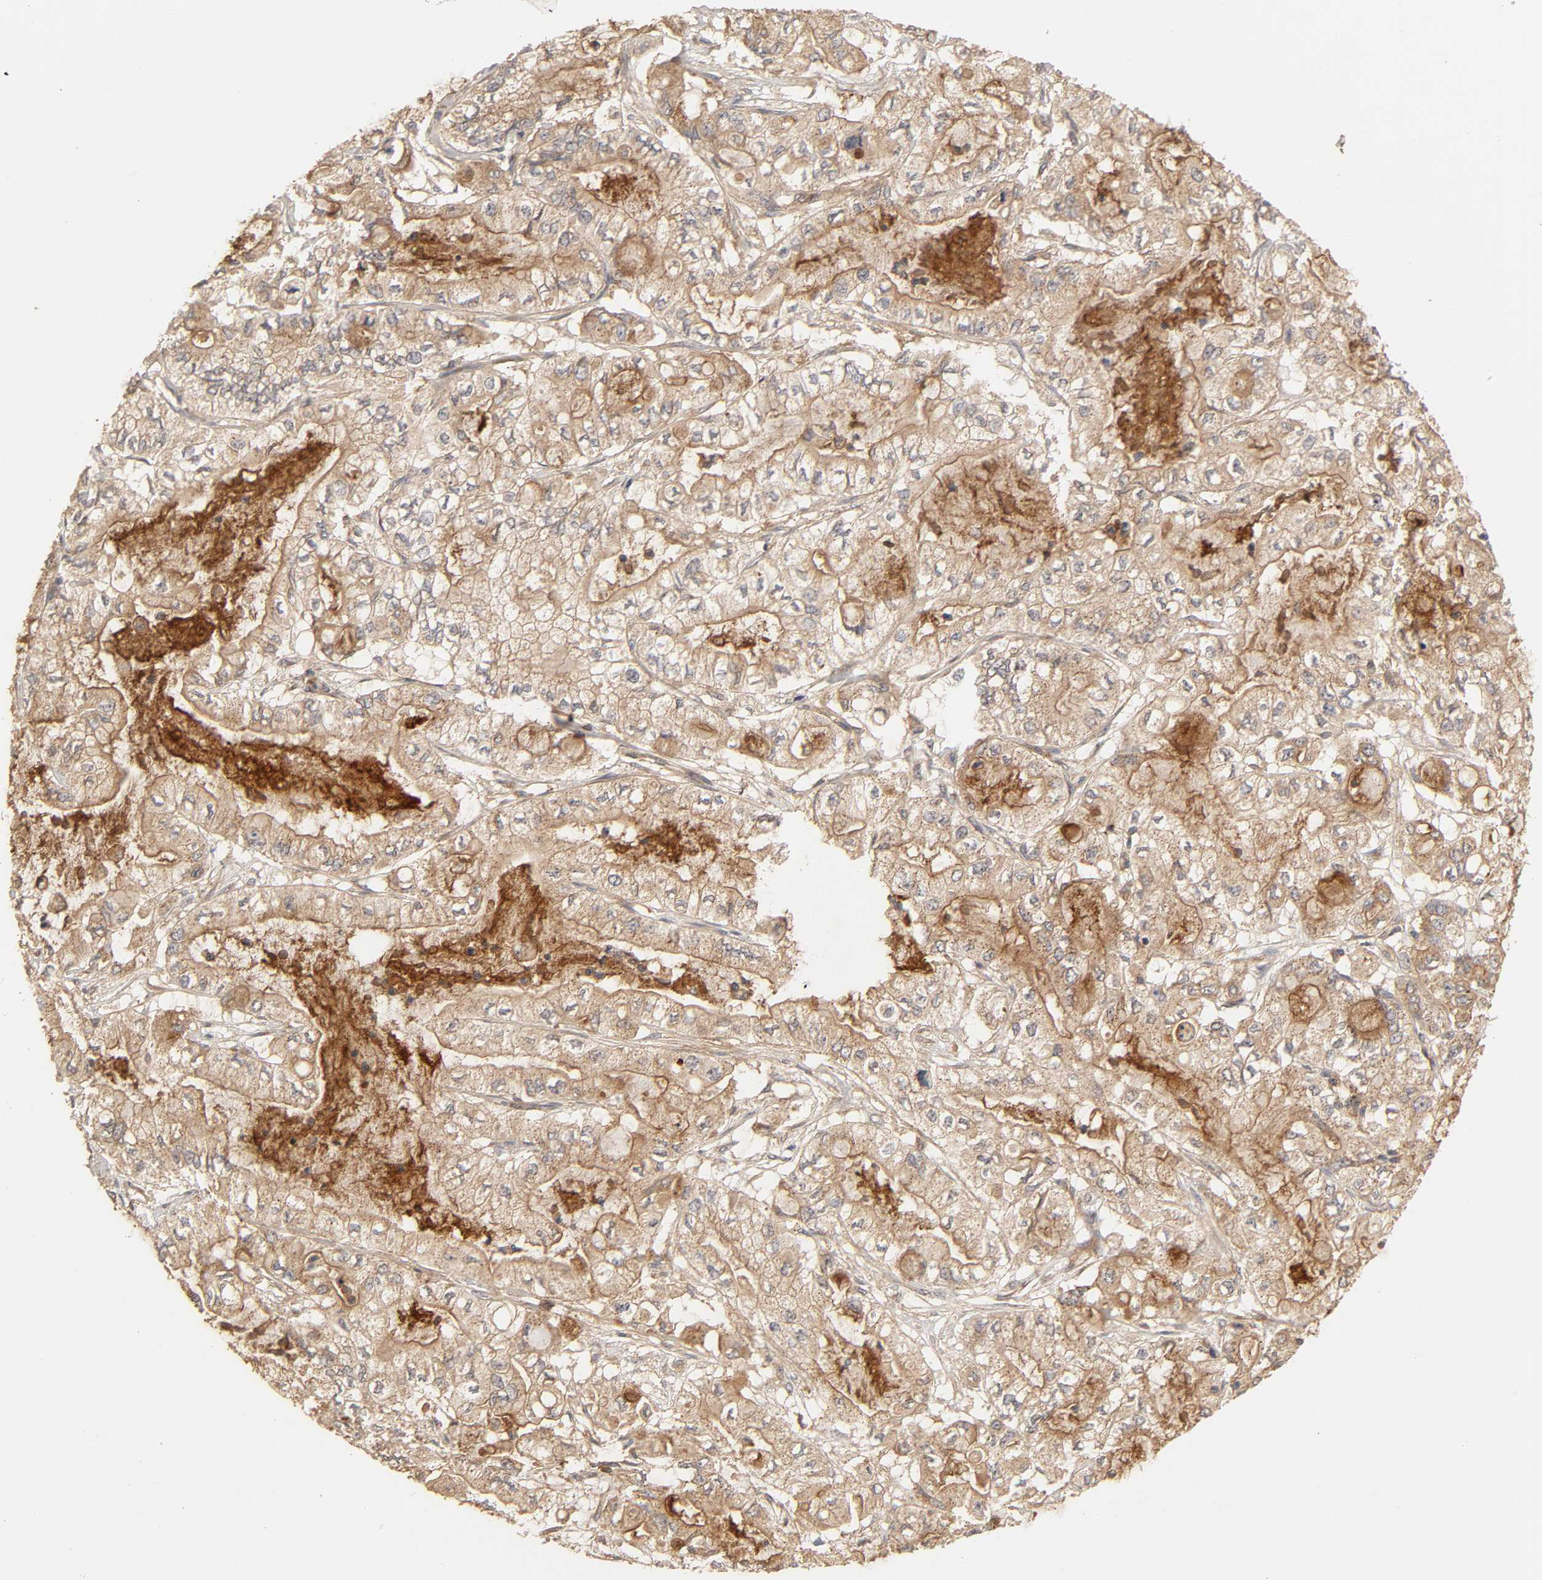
{"staining": {"intensity": "moderate", "quantity": ">75%", "location": "cytoplasmic/membranous"}, "tissue": "pancreatic cancer", "cell_type": "Tumor cells", "image_type": "cancer", "snomed": [{"axis": "morphology", "description": "Adenocarcinoma, NOS"}, {"axis": "topography", "description": "Pancreas"}], "caption": "Immunohistochemistry photomicrograph of adenocarcinoma (pancreatic) stained for a protein (brown), which reveals medium levels of moderate cytoplasmic/membranous positivity in approximately >75% of tumor cells.", "gene": "EPS8", "patient": {"sex": "male", "age": 79}}